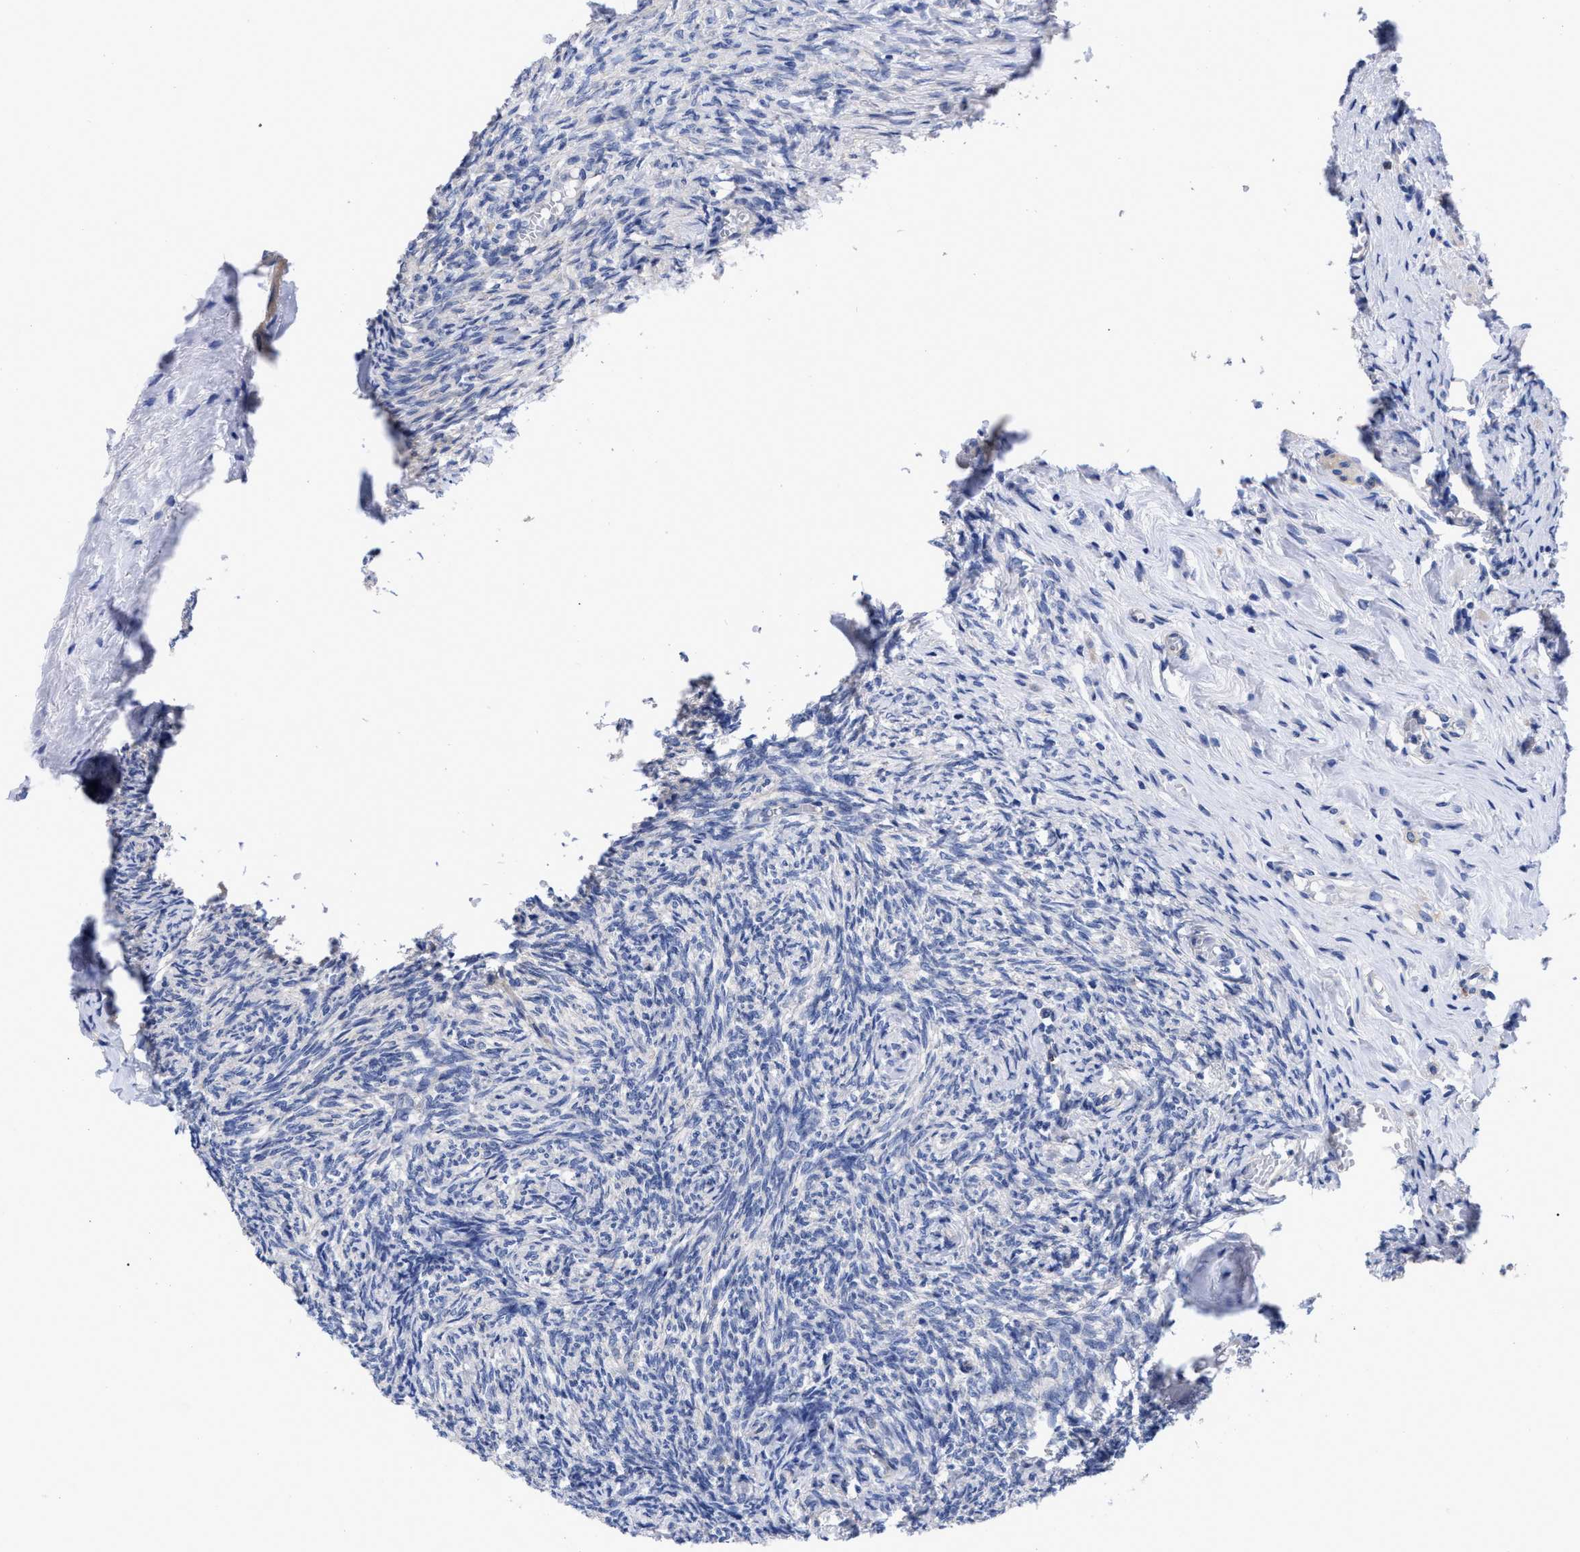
{"staining": {"intensity": "moderate", "quantity": ">75%", "location": "cytoplasmic/membranous"}, "tissue": "ovary", "cell_type": "Follicle cells", "image_type": "normal", "snomed": [{"axis": "morphology", "description": "Normal tissue, NOS"}, {"axis": "topography", "description": "Ovary"}], "caption": "Benign ovary was stained to show a protein in brown. There is medium levels of moderate cytoplasmic/membranous staining in about >75% of follicle cells. (DAB IHC, brown staining for protein, blue staining for nuclei).", "gene": "IRAG2", "patient": {"sex": "female", "age": 41}}